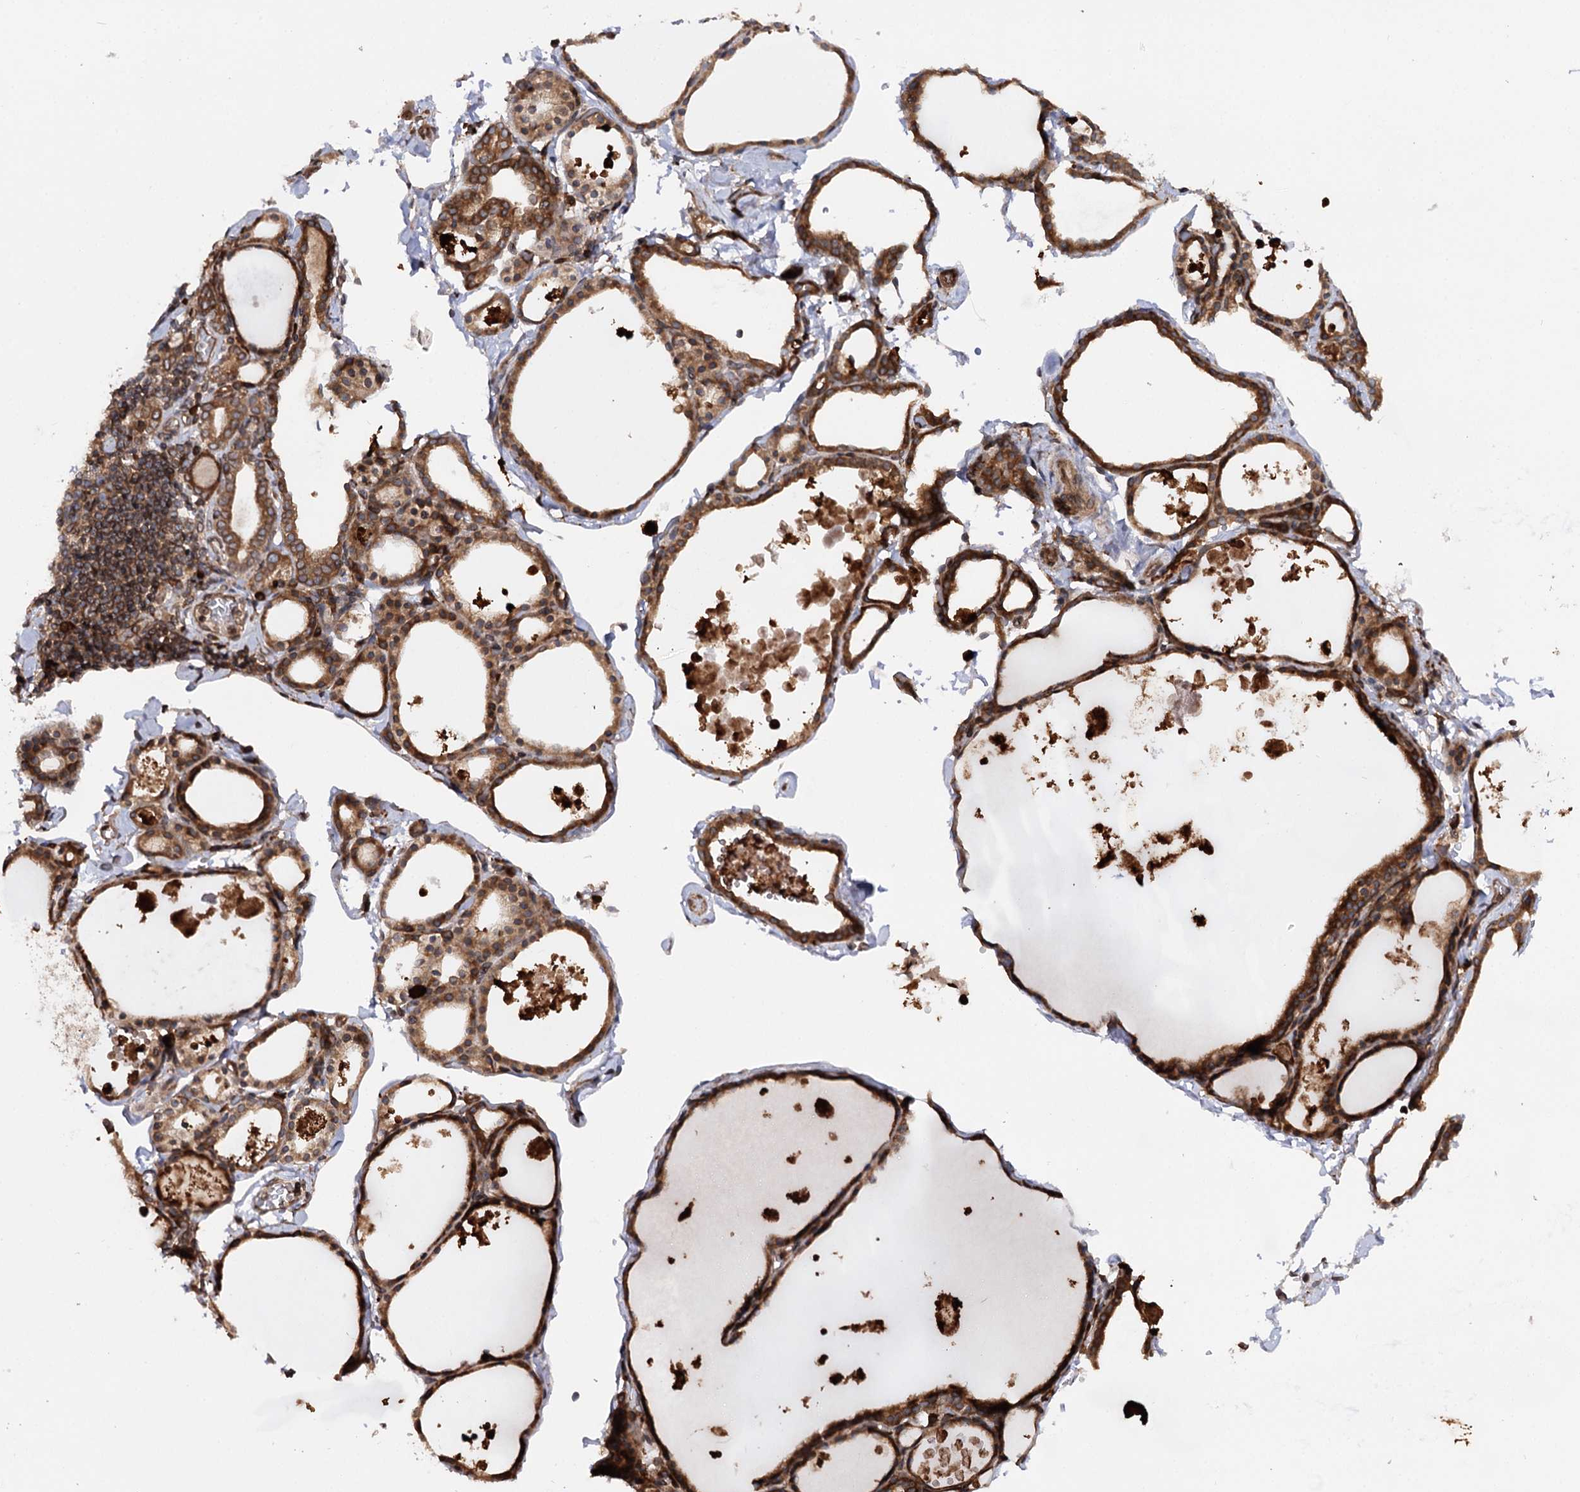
{"staining": {"intensity": "strong", "quantity": ">75%", "location": "cytoplasmic/membranous"}, "tissue": "thyroid gland", "cell_type": "Glandular cells", "image_type": "normal", "snomed": [{"axis": "morphology", "description": "Normal tissue, NOS"}, {"axis": "topography", "description": "Thyroid gland"}], "caption": "Benign thyroid gland was stained to show a protein in brown. There is high levels of strong cytoplasmic/membranous expression in approximately >75% of glandular cells.", "gene": "FGFR1OP2", "patient": {"sex": "male", "age": 56}}